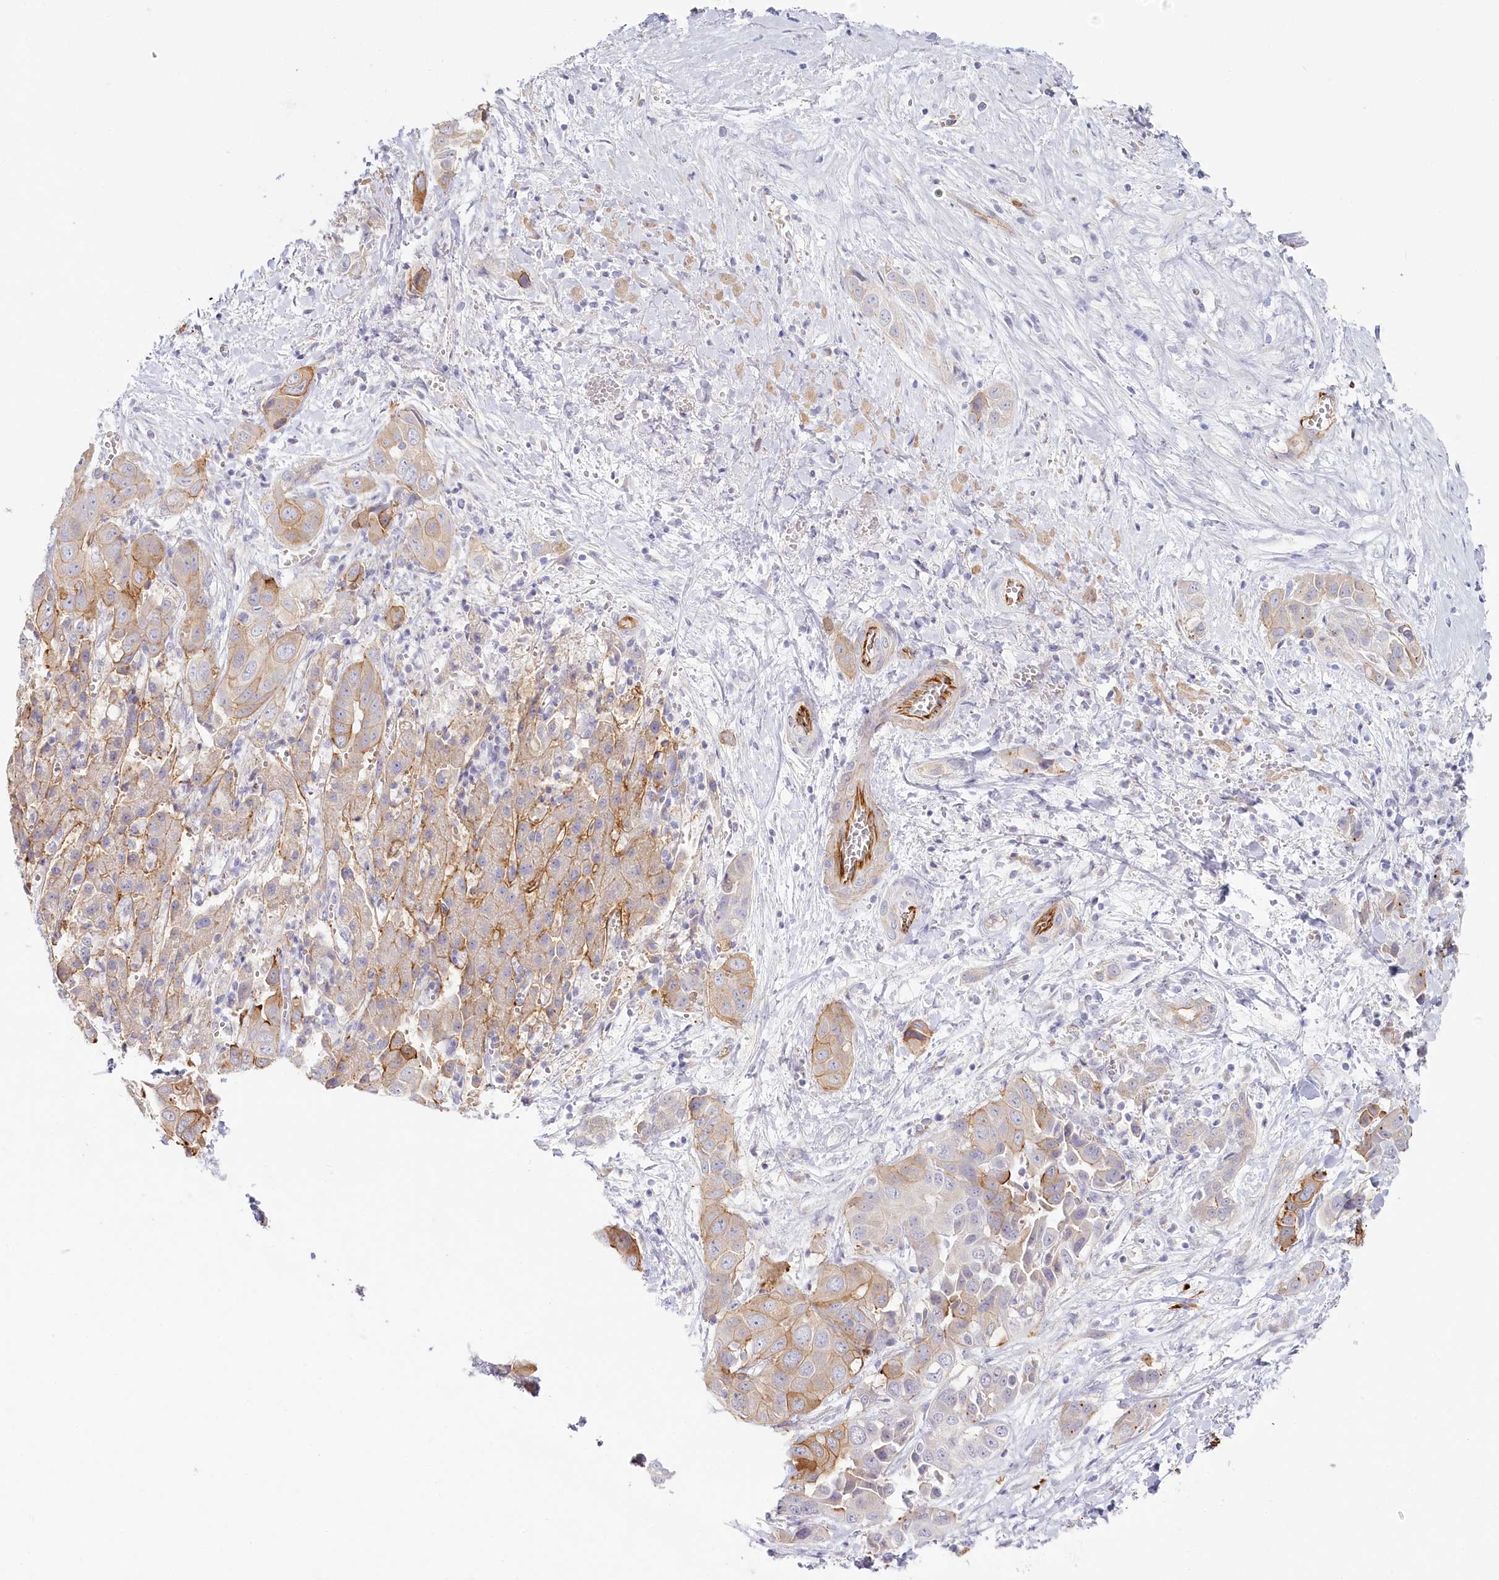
{"staining": {"intensity": "moderate", "quantity": "25%-75%", "location": "cytoplasmic/membranous"}, "tissue": "liver cancer", "cell_type": "Tumor cells", "image_type": "cancer", "snomed": [{"axis": "morphology", "description": "Cholangiocarcinoma"}, {"axis": "topography", "description": "Liver"}], "caption": "Liver cancer stained with IHC reveals moderate cytoplasmic/membranous positivity in approximately 25%-75% of tumor cells.", "gene": "ABHD8", "patient": {"sex": "female", "age": 52}}